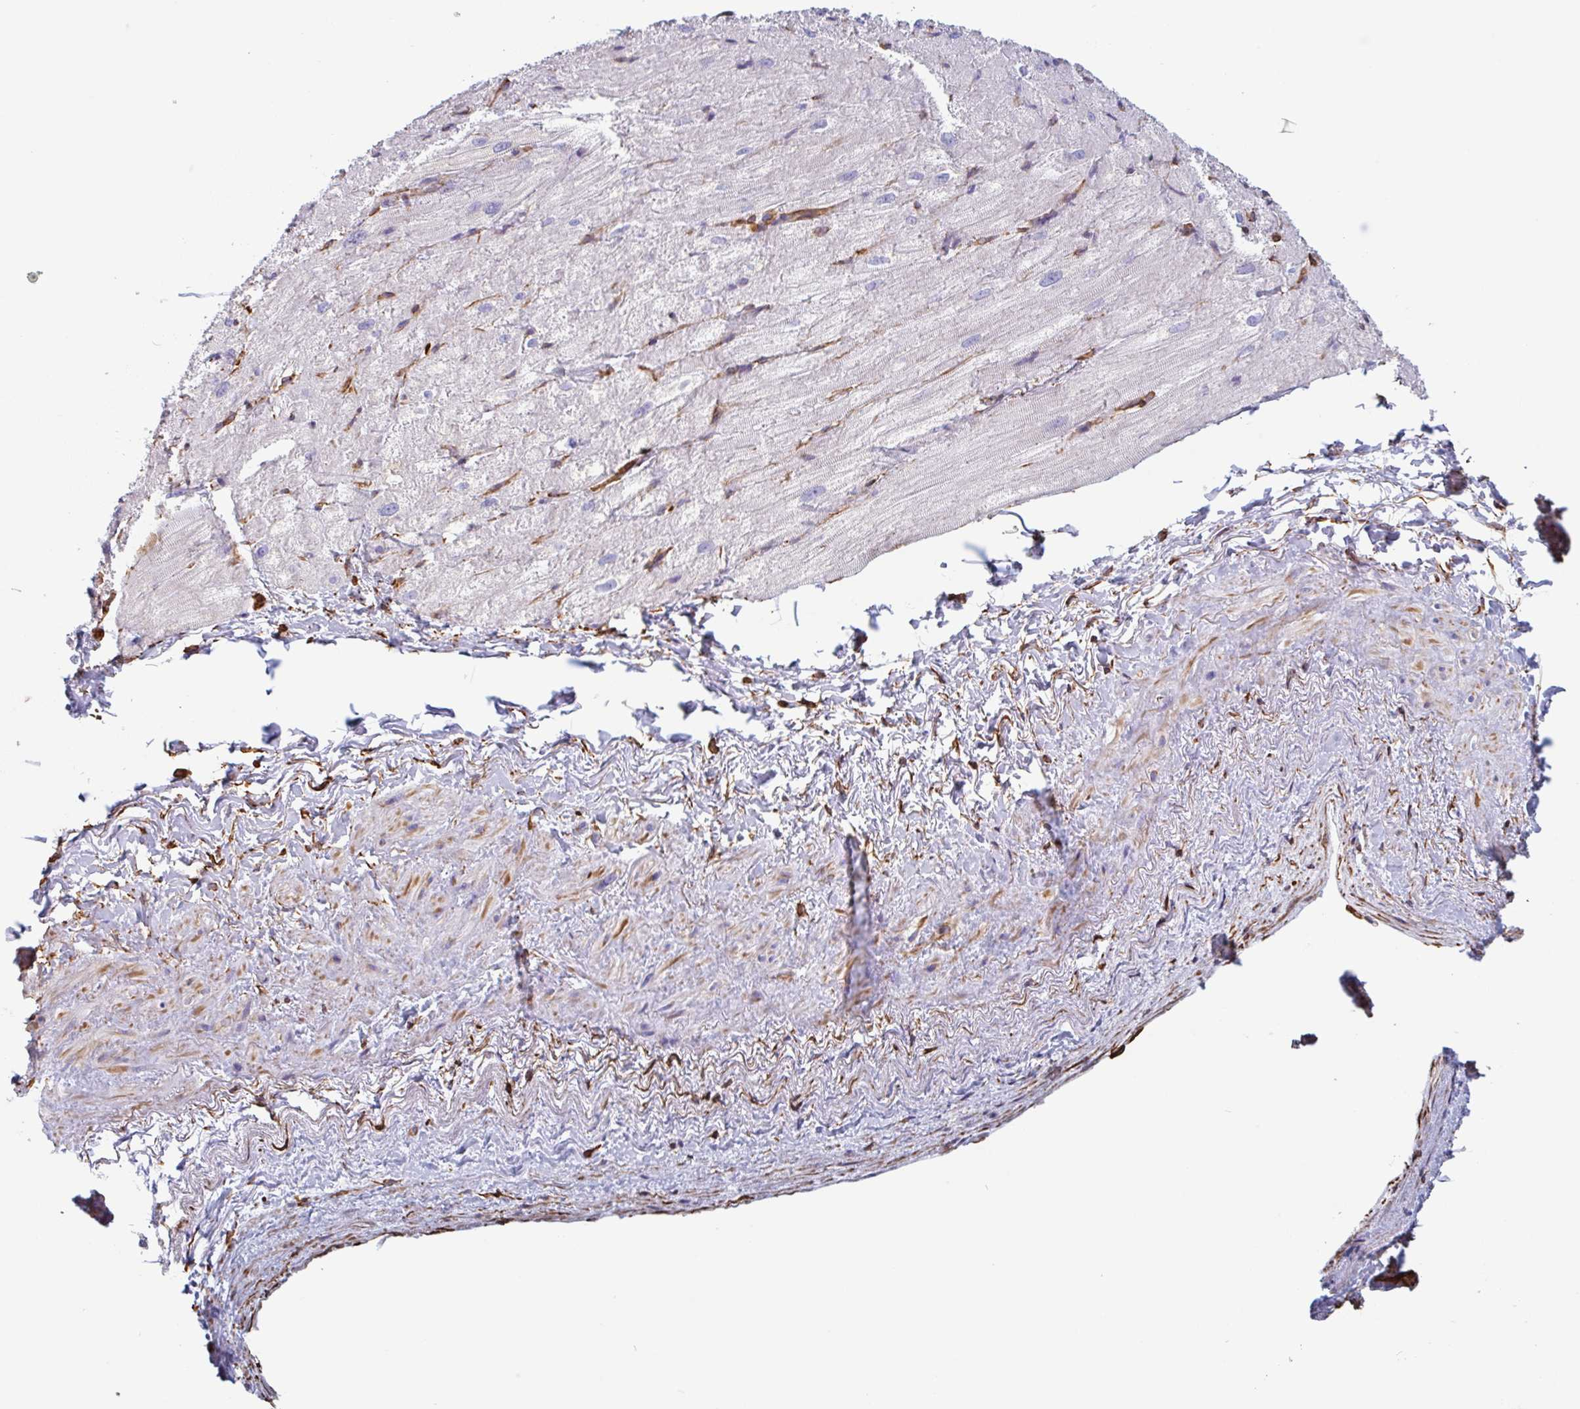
{"staining": {"intensity": "negative", "quantity": "none", "location": "none"}, "tissue": "heart muscle", "cell_type": "Cardiomyocytes", "image_type": "normal", "snomed": [{"axis": "morphology", "description": "Normal tissue, NOS"}, {"axis": "topography", "description": "Heart"}], "caption": "Heart muscle was stained to show a protein in brown. There is no significant staining in cardiomyocytes. (IHC, brightfield microscopy, high magnification).", "gene": "PPFIA1", "patient": {"sex": "male", "age": 62}}